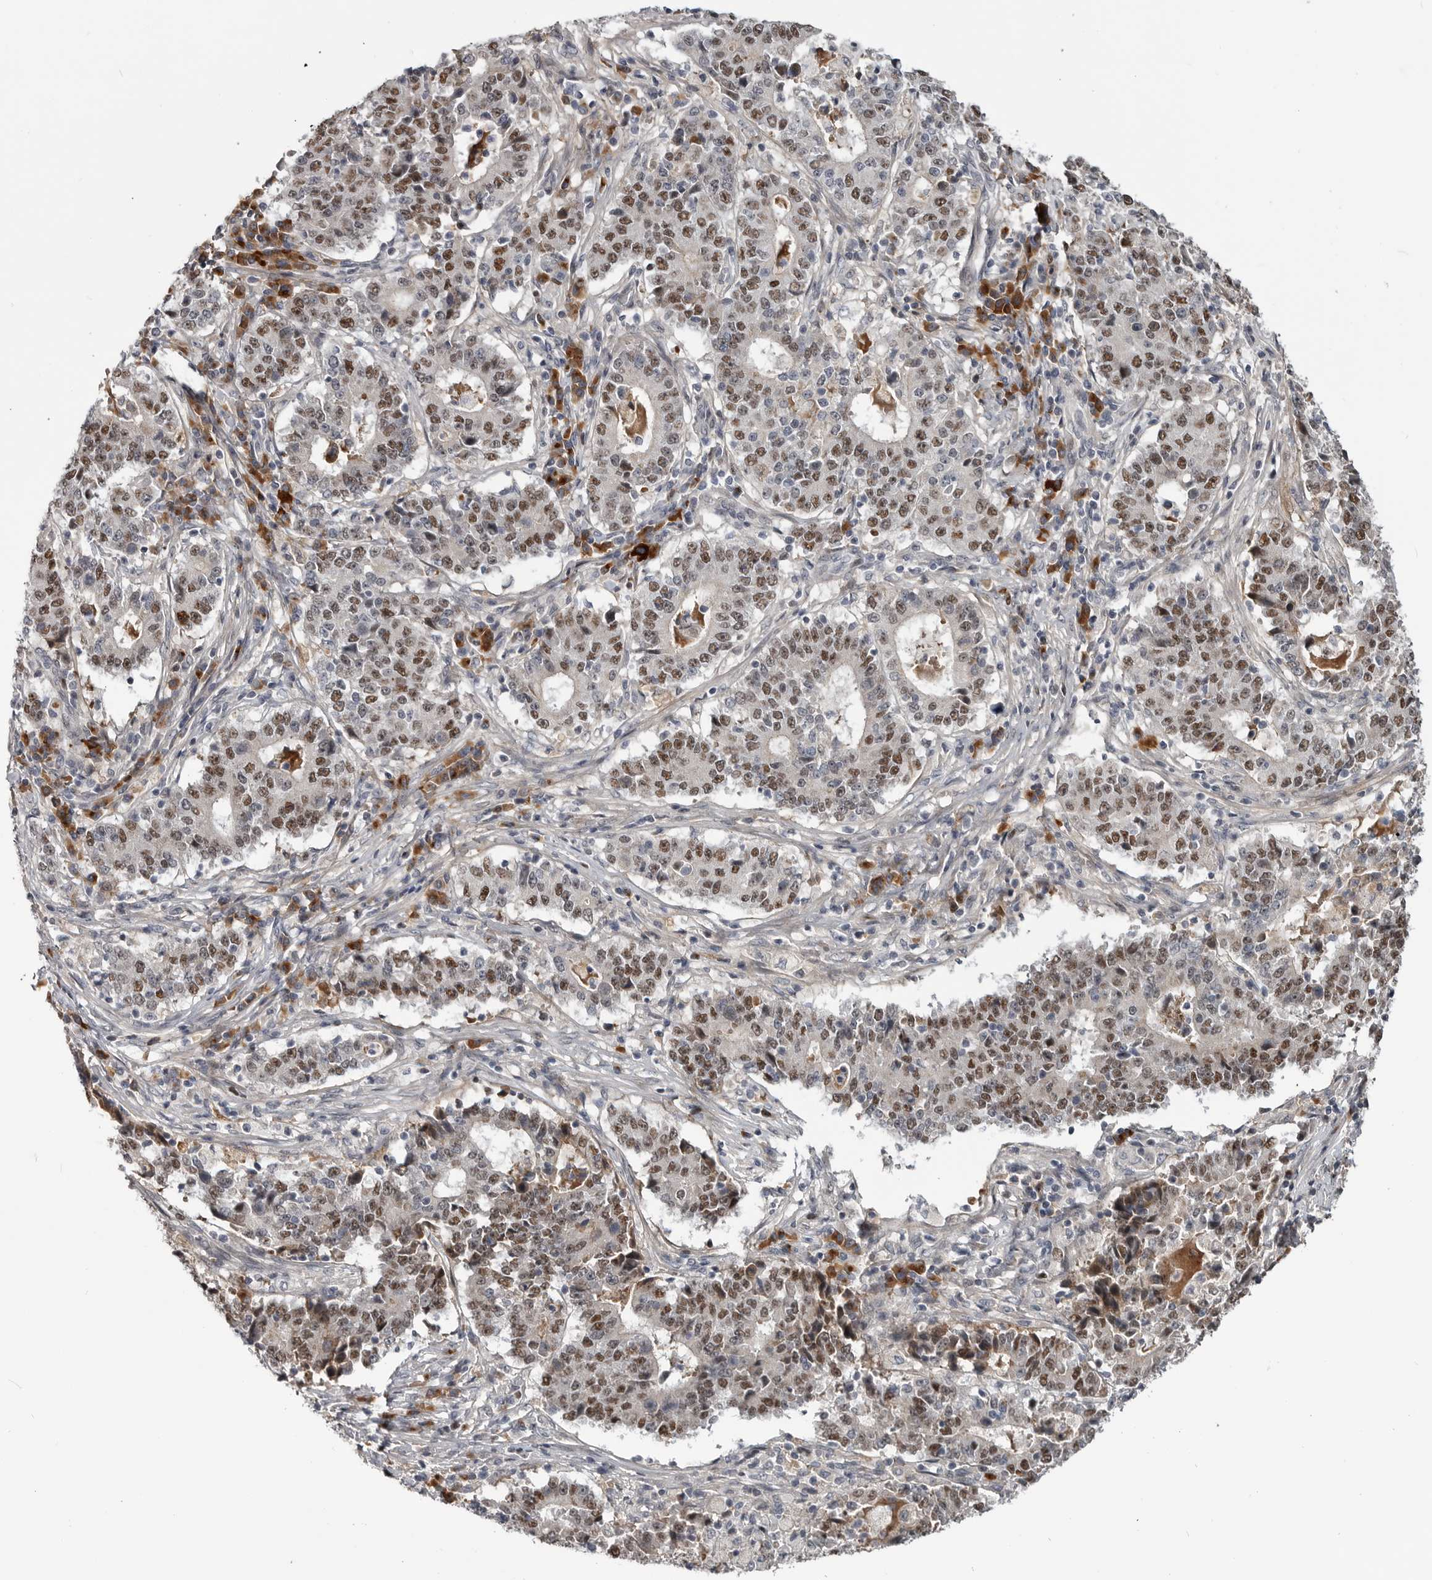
{"staining": {"intensity": "moderate", "quantity": ">75%", "location": "nuclear"}, "tissue": "stomach cancer", "cell_type": "Tumor cells", "image_type": "cancer", "snomed": [{"axis": "morphology", "description": "Adenocarcinoma, NOS"}, {"axis": "topography", "description": "Stomach"}], "caption": "Immunohistochemical staining of human adenocarcinoma (stomach) displays medium levels of moderate nuclear expression in approximately >75% of tumor cells. (DAB (3,3'-diaminobenzidine) IHC, brown staining for protein, blue staining for nuclei).", "gene": "ZNF277", "patient": {"sex": "male", "age": 59}}